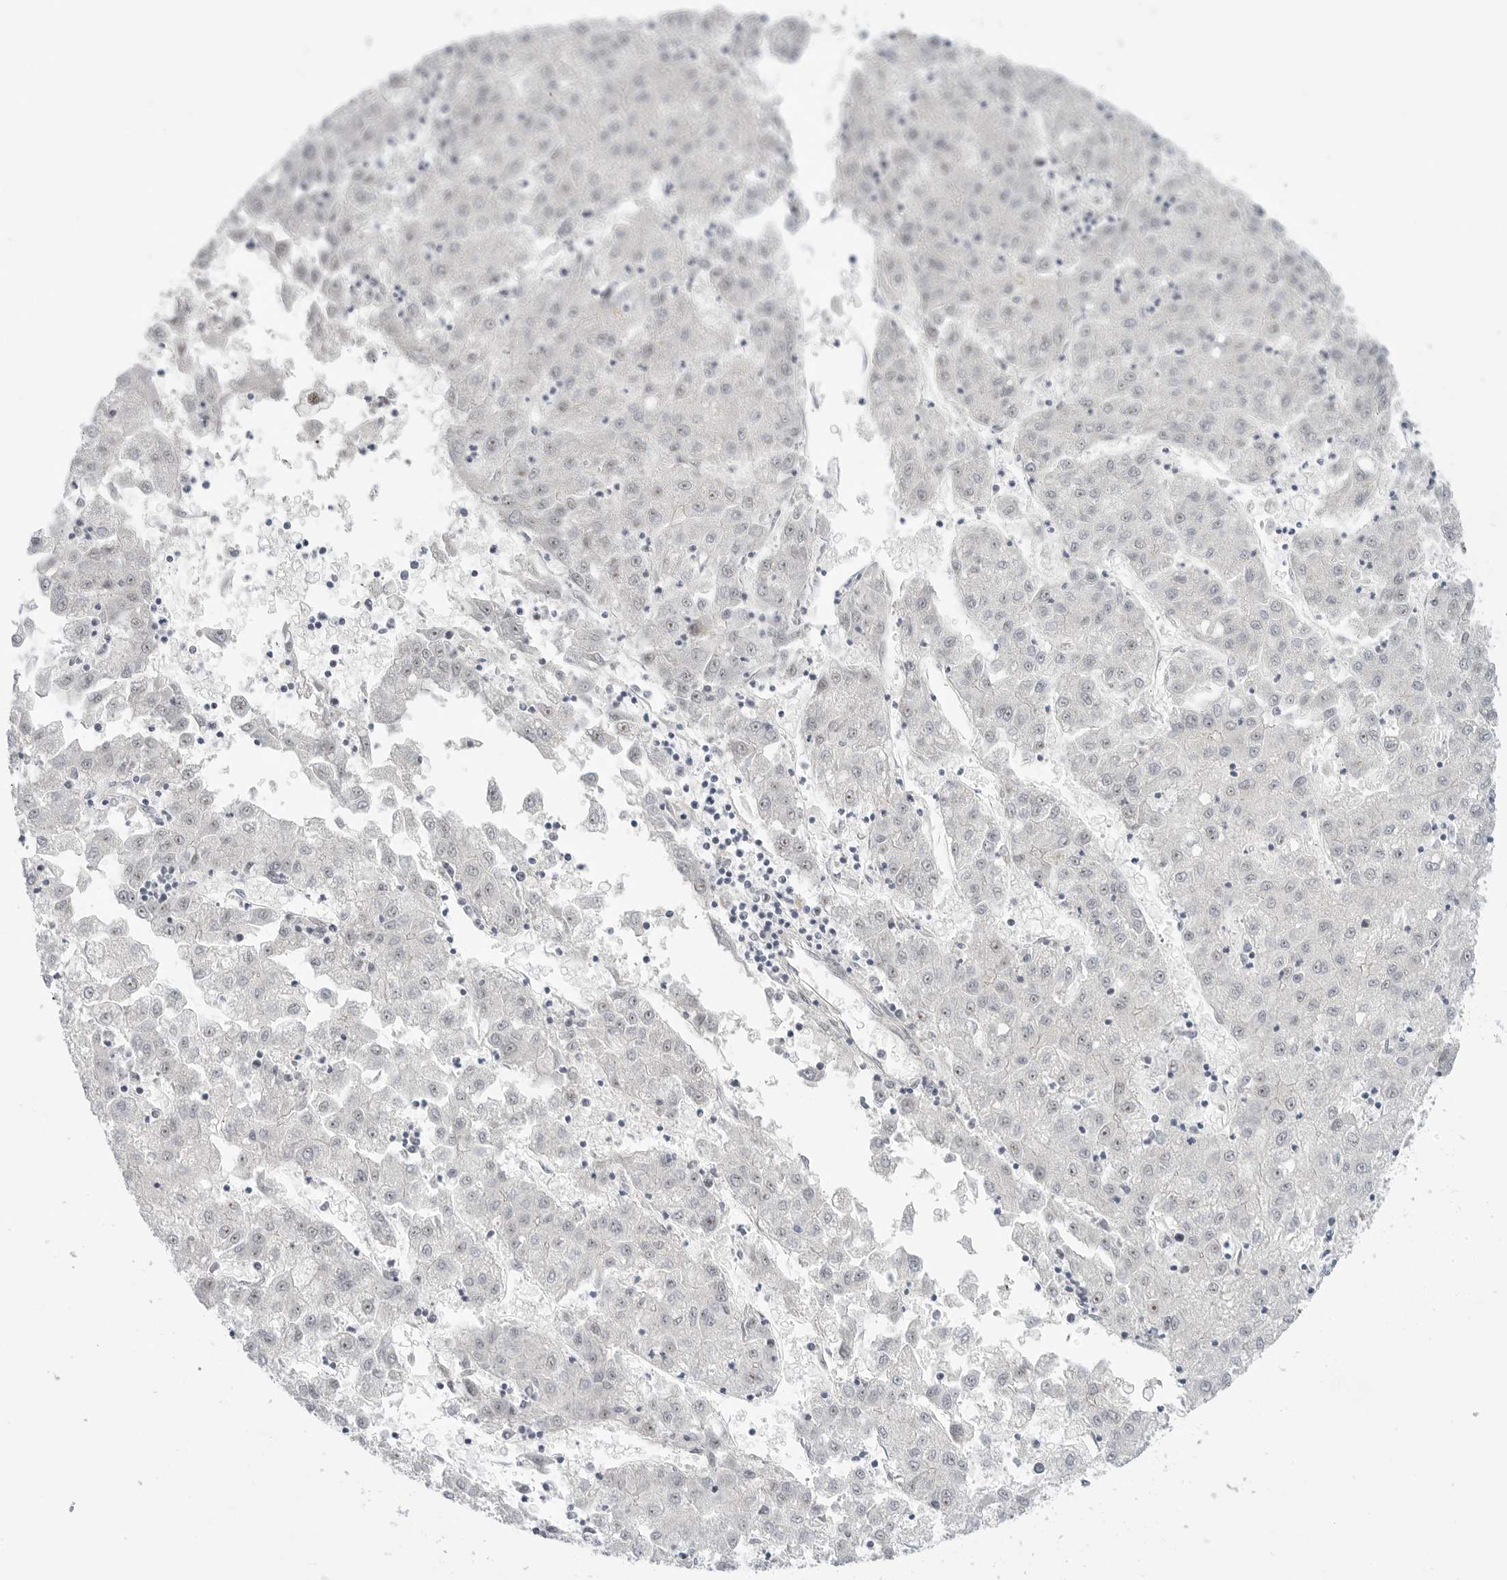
{"staining": {"intensity": "negative", "quantity": "none", "location": "none"}, "tissue": "liver cancer", "cell_type": "Tumor cells", "image_type": "cancer", "snomed": [{"axis": "morphology", "description": "Carcinoma, Hepatocellular, NOS"}, {"axis": "topography", "description": "Liver"}], "caption": "Tumor cells are negative for protein expression in human liver cancer.", "gene": "GPATCH2", "patient": {"sex": "male", "age": 72}}